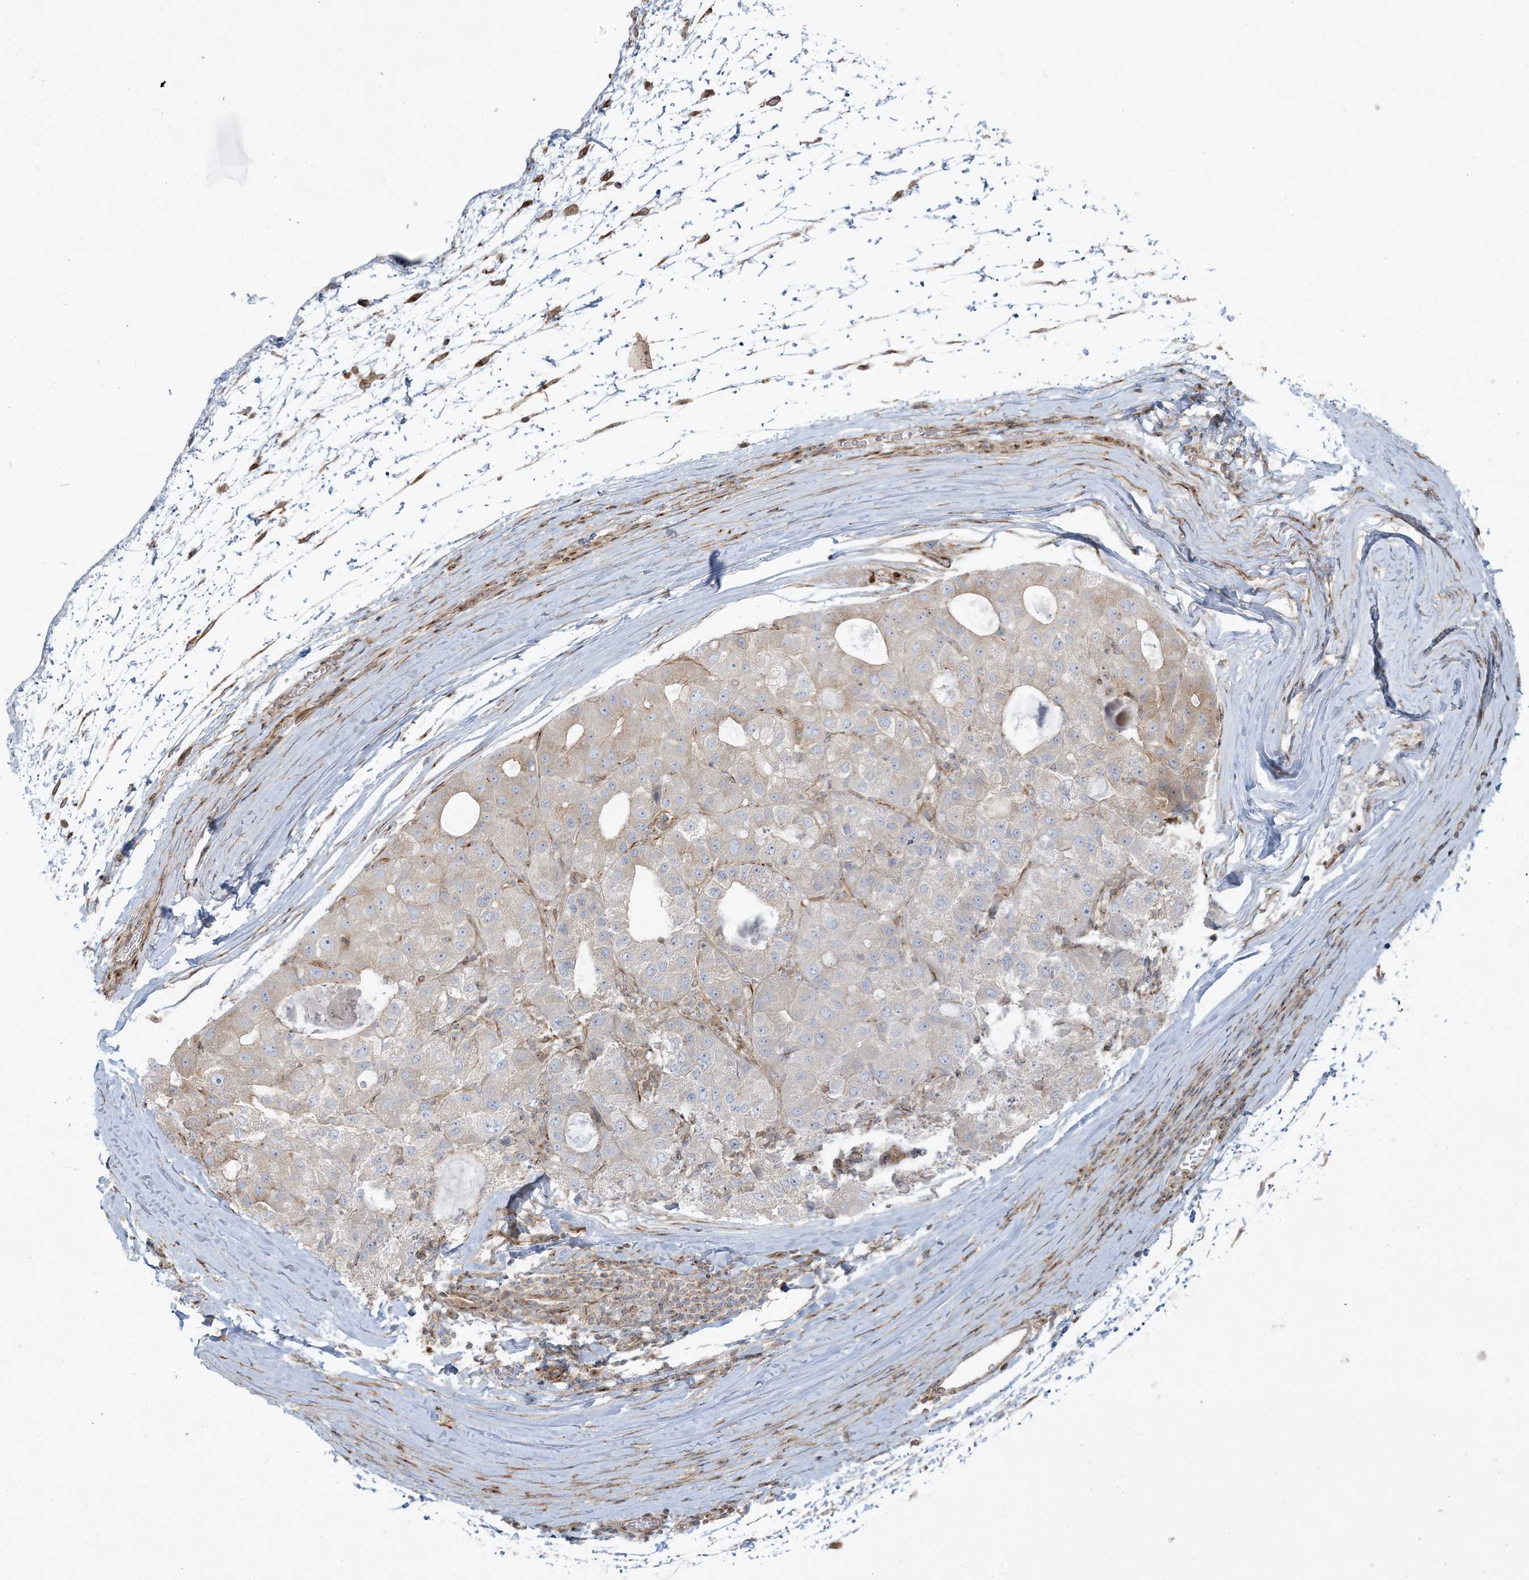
{"staining": {"intensity": "weak", "quantity": ">75%", "location": "cytoplasmic/membranous"}, "tissue": "liver cancer", "cell_type": "Tumor cells", "image_type": "cancer", "snomed": [{"axis": "morphology", "description": "Carcinoma, Hepatocellular, NOS"}, {"axis": "topography", "description": "Liver"}], "caption": "Immunohistochemical staining of liver cancer (hepatocellular carcinoma) shows weak cytoplasmic/membranous protein expression in about >75% of tumor cells.", "gene": "PIK3R4", "patient": {"sex": "male", "age": 80}}